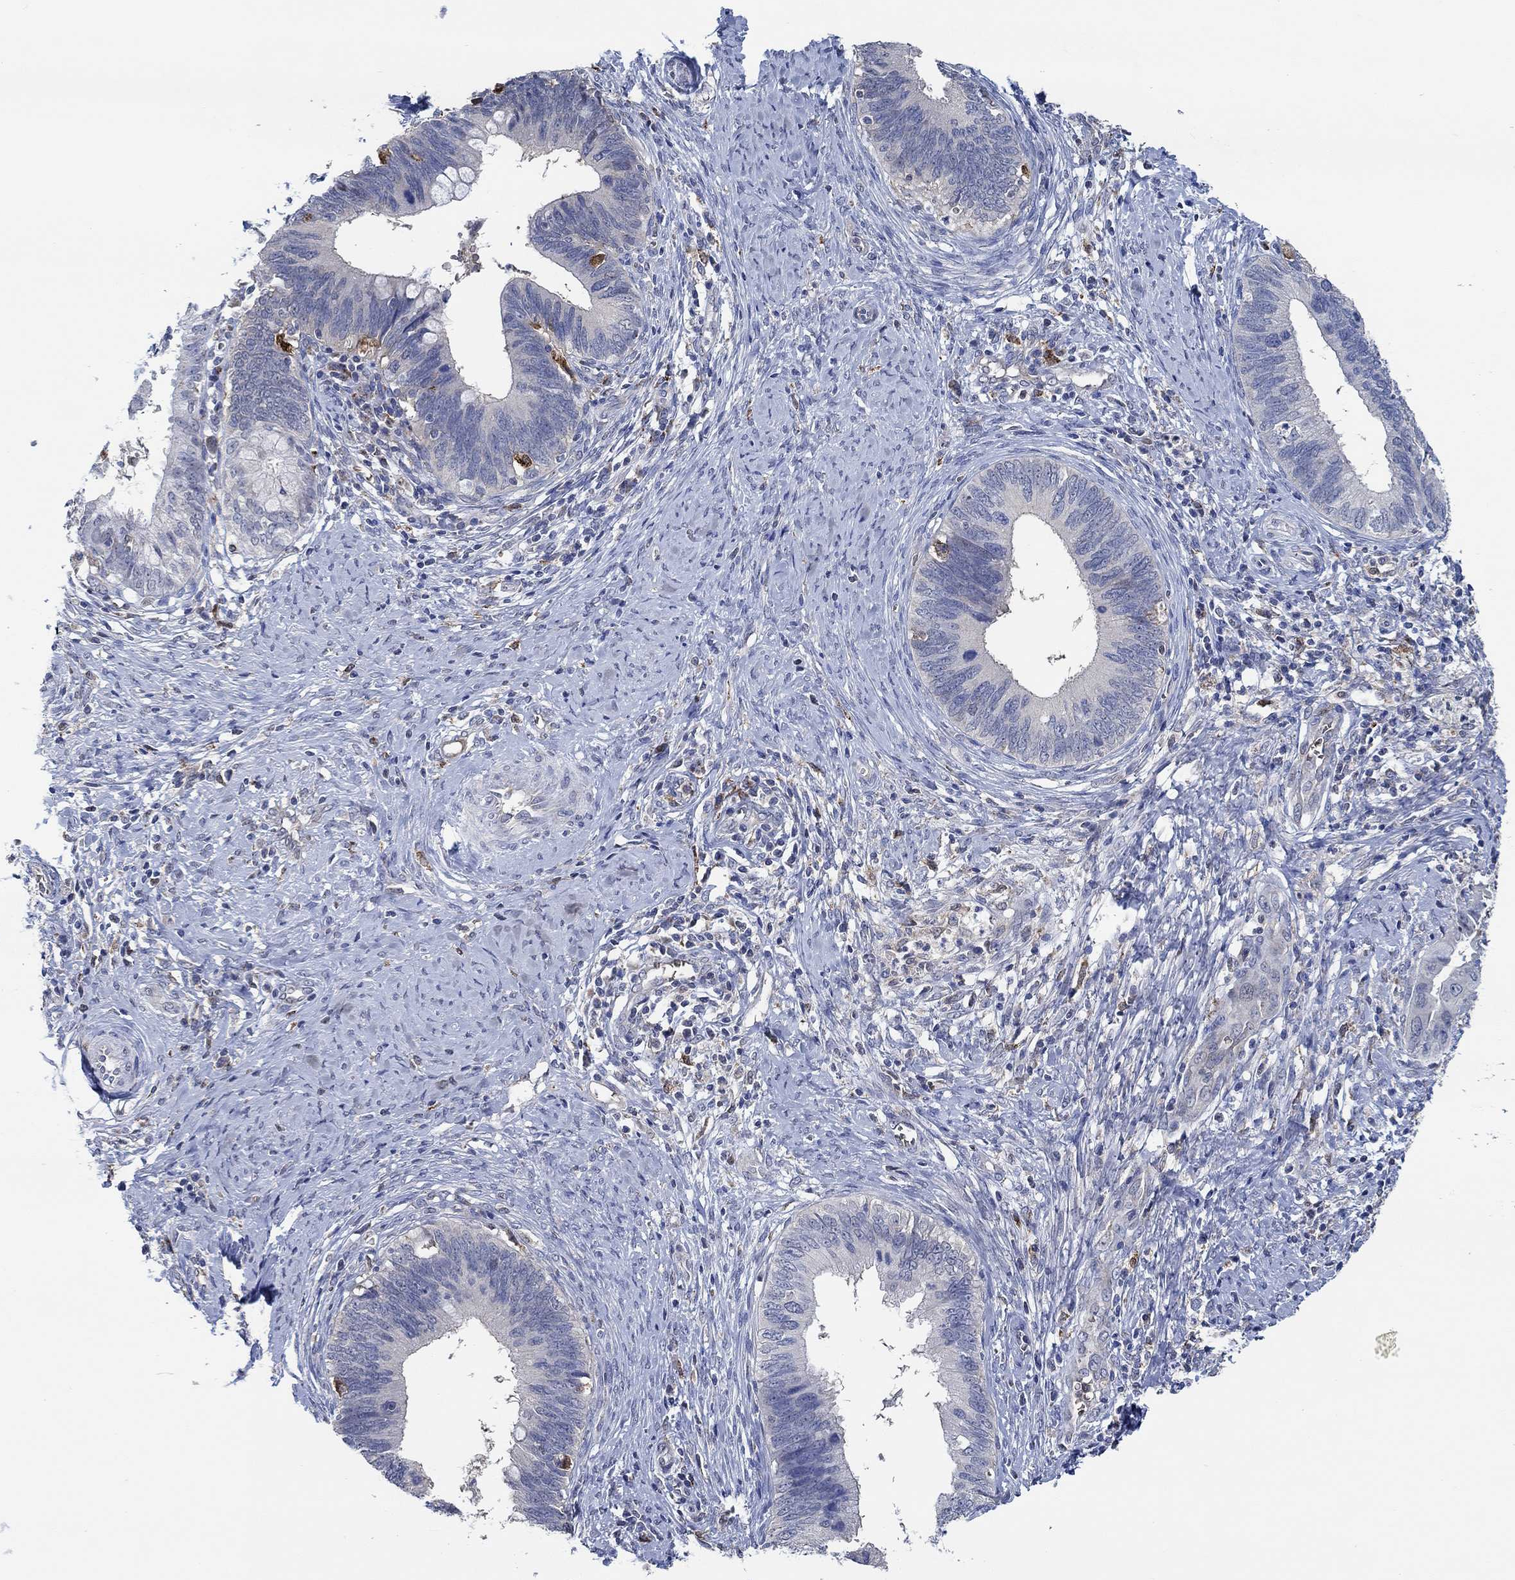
{"staining": {"intensity": "negative", "quantity": "none", "location": "none"}, "tissue": "cervical cancer", "cell_type": "Tumor cells", "image_type": "cancer", "snomed": [{"axis": "morphology", "description": "Adenocarcinoma, NOS"}, {"axis": "topography", "description": "Cervix"}], "caption": "IHC of adenocarcinoma (cervical) displays no expression in tumor cells.", "gene": "MPP1", "patient": {"sex": "female", "age": 42}}